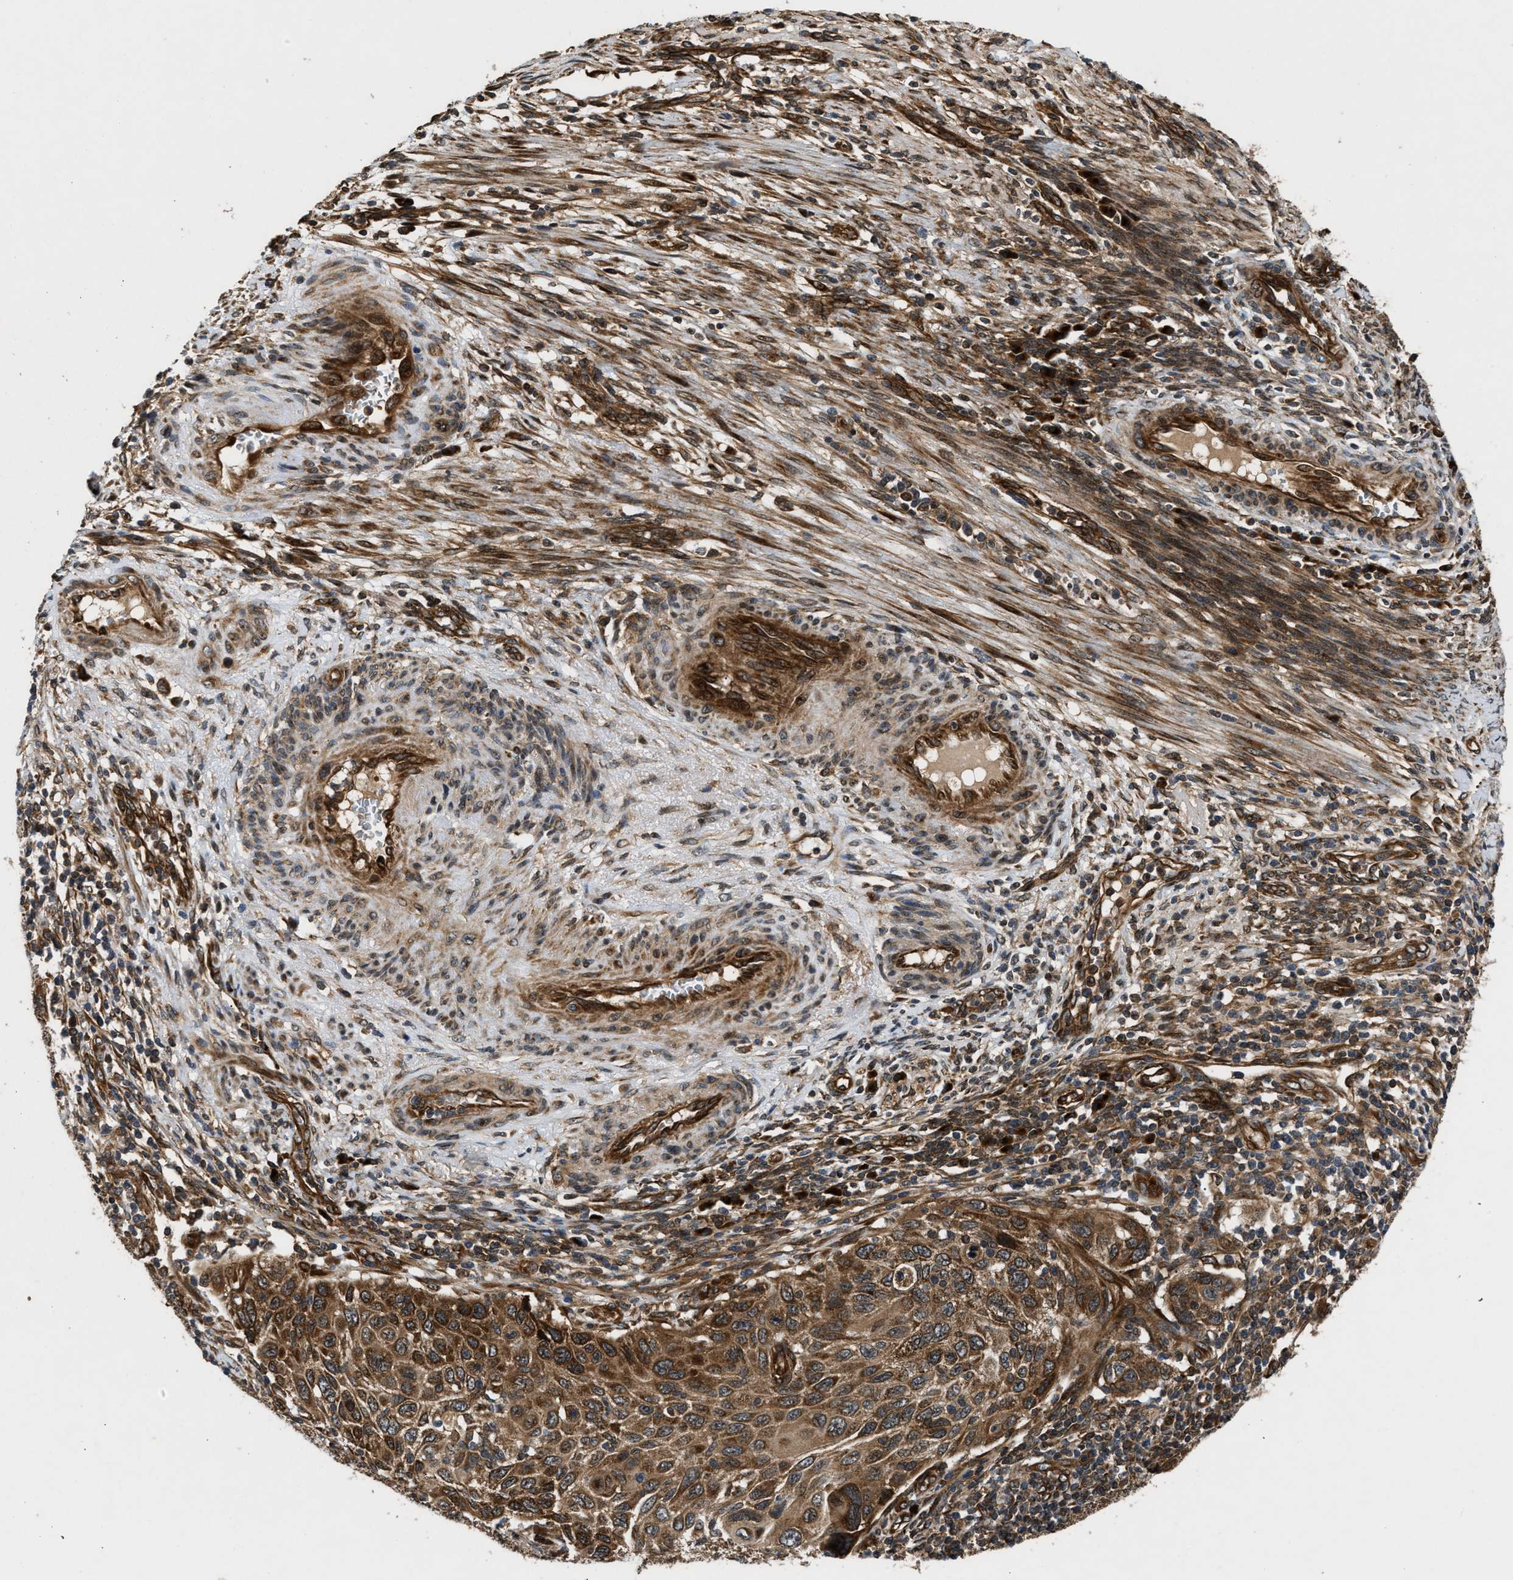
{"staining": {"intensity": "strong", "quantity": ">75%", "location": "cytoplasmic/membranous"}, "tissue": "cervical cancer", "cell_type": "Tumor cells", "image_type": "cancer", "snomed": [{"axis": "morphology", "description": "Squamous cell carcinoma, NOS"}, {"axis": "topography", "description": "Cervix"}], "caption": "Protein staining of cervical squamous cell carcinoma tissue reveals strong cytoplasmic/membranous staining in about >75% of tumor cells. Nuclei are stained in blue.", "gene": "PNPLA8", "patient": {"sex": "female", "age": 70}}